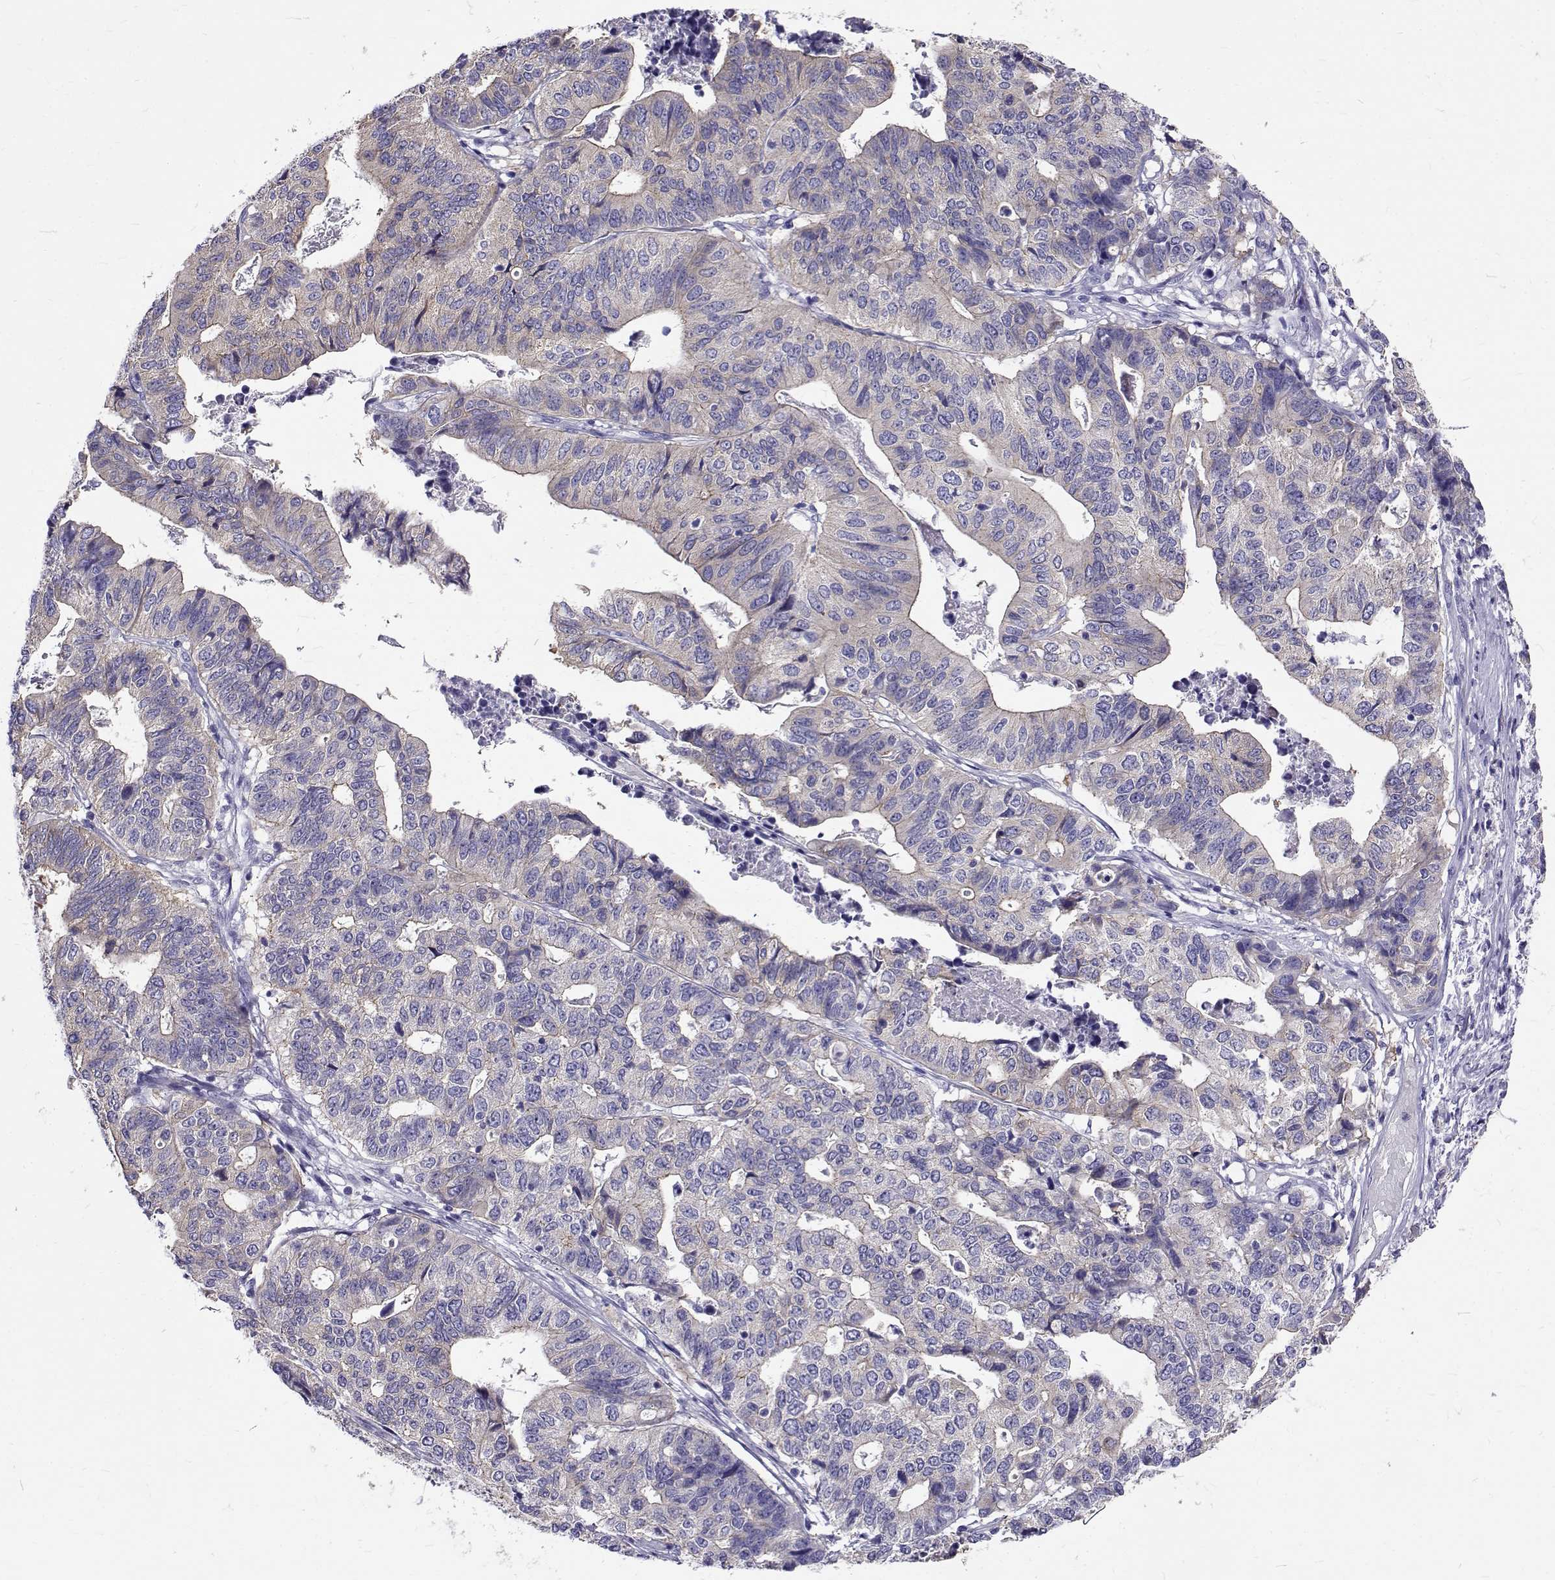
{"staining": {"intensity": "weak", "quantity": "<25%", "location": "cytoplasmic/membranous"}, "tissue": "stomach cancer", "cell_type": "Tumor cells", "image_type": "cancer", "snomed": [{"axis": "morphology", "description": "Adenocarcinoma, NOS"}, {"axis": "topography", "description": "Stomach, upper"}], "caption": "Protein analysis of adenocarcinoma (stomach) displays no significant positivity in tumor cells.", "gene": "IGSF1", "patient": {"sex": "female", "age": 67}}